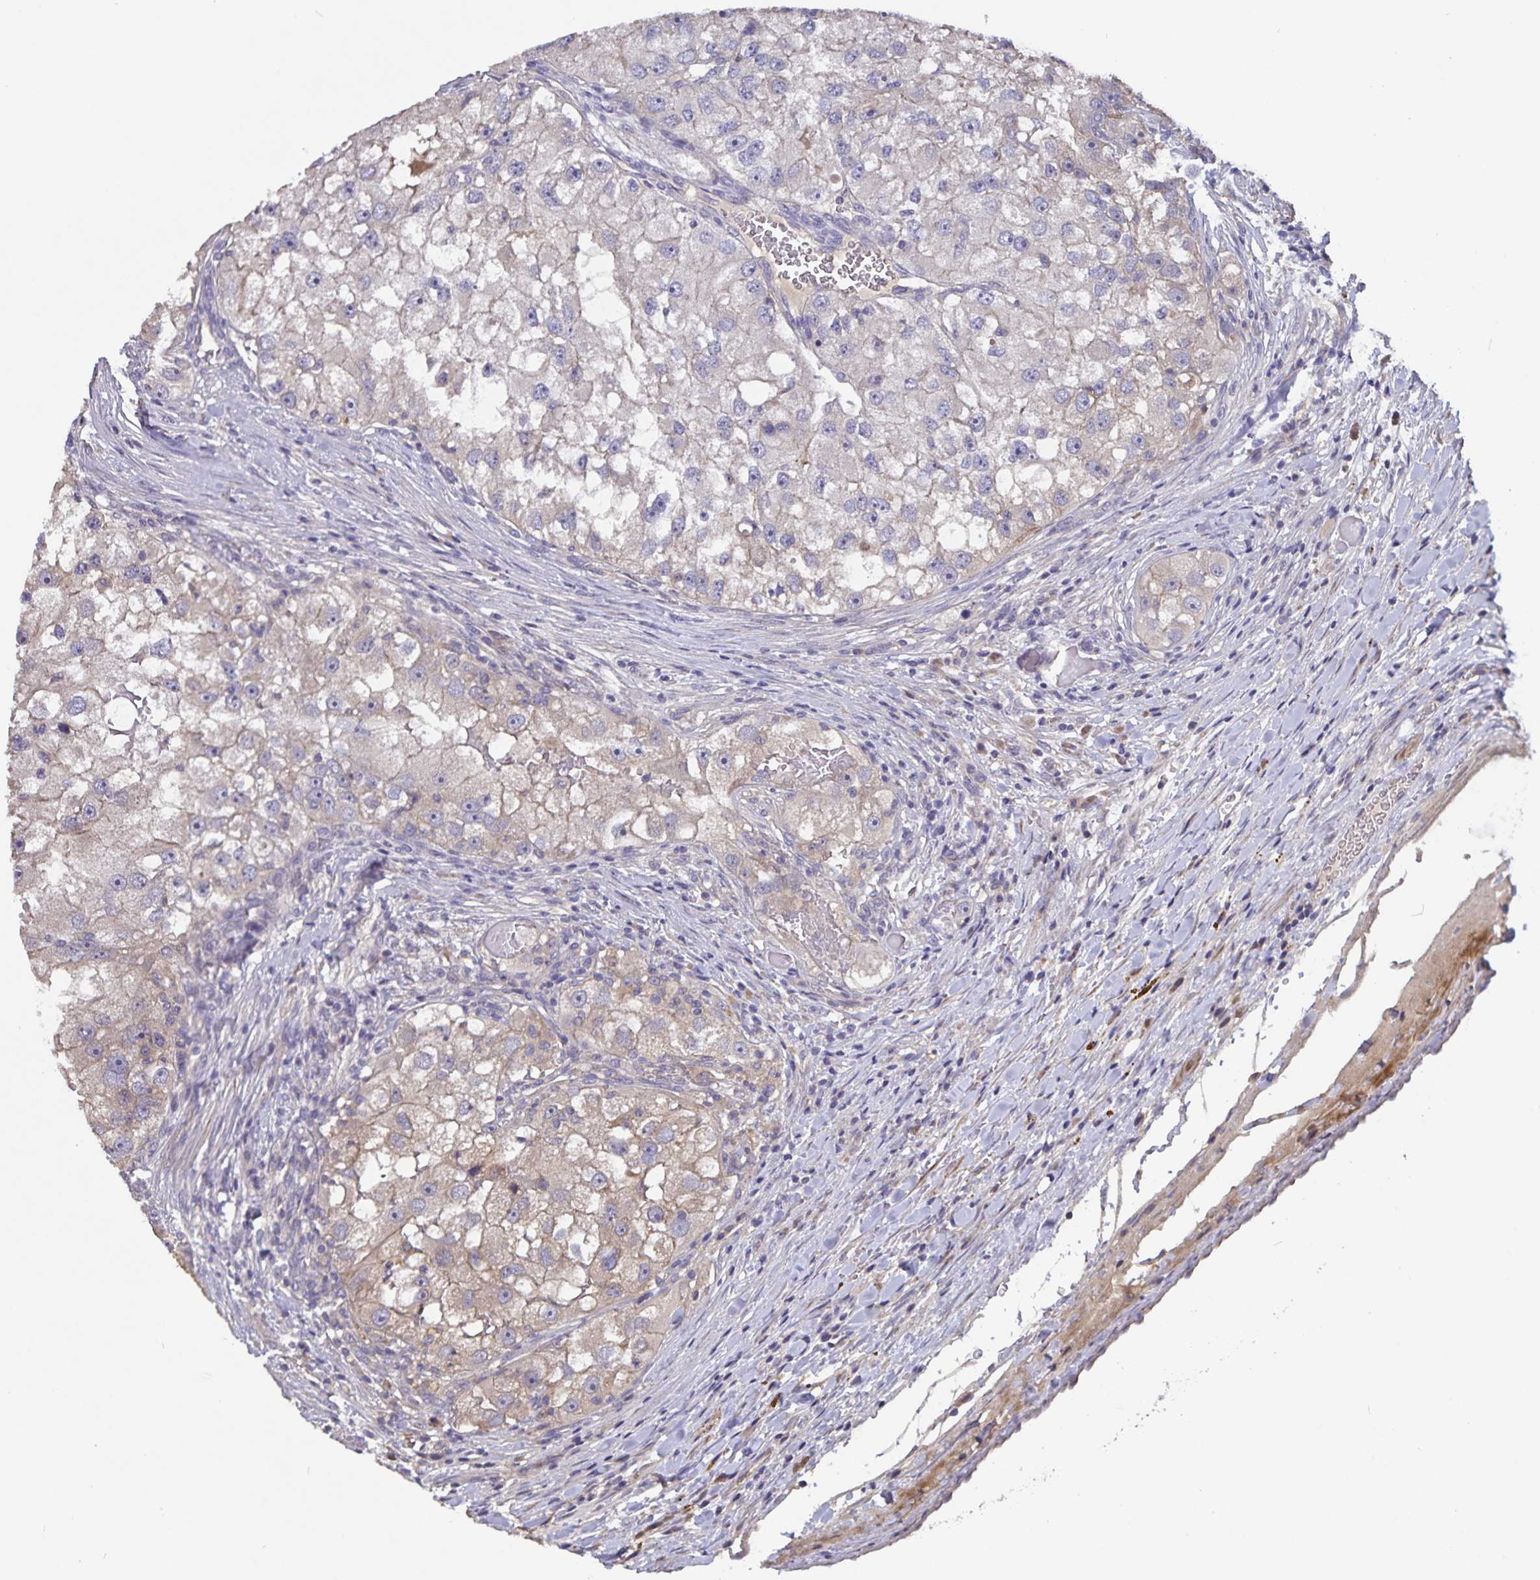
{"staining": {"intensity": "weak", "quantity": "<25%", "location": "cytoplasmic/membranous"}, "tissue": "renal cancer", "cell_type": "Tumor cells", "image_type": "cancer", "snomed": [{"axis": "morphology", "description": "Adenocarcinoma, NOS"}, {"axis": "topography", "description": "Kidney"}], "caption": "Tumor cells show no significant staining in adenocarcinoma (renal). (Stains: DAB immunohistochemistry (IHC) with hematoxylin counter stain, Microscopy: brightfield microscopy at high magnification).", "gene": "FBXL16", "patient": {"sex": "male", "age": 63}}